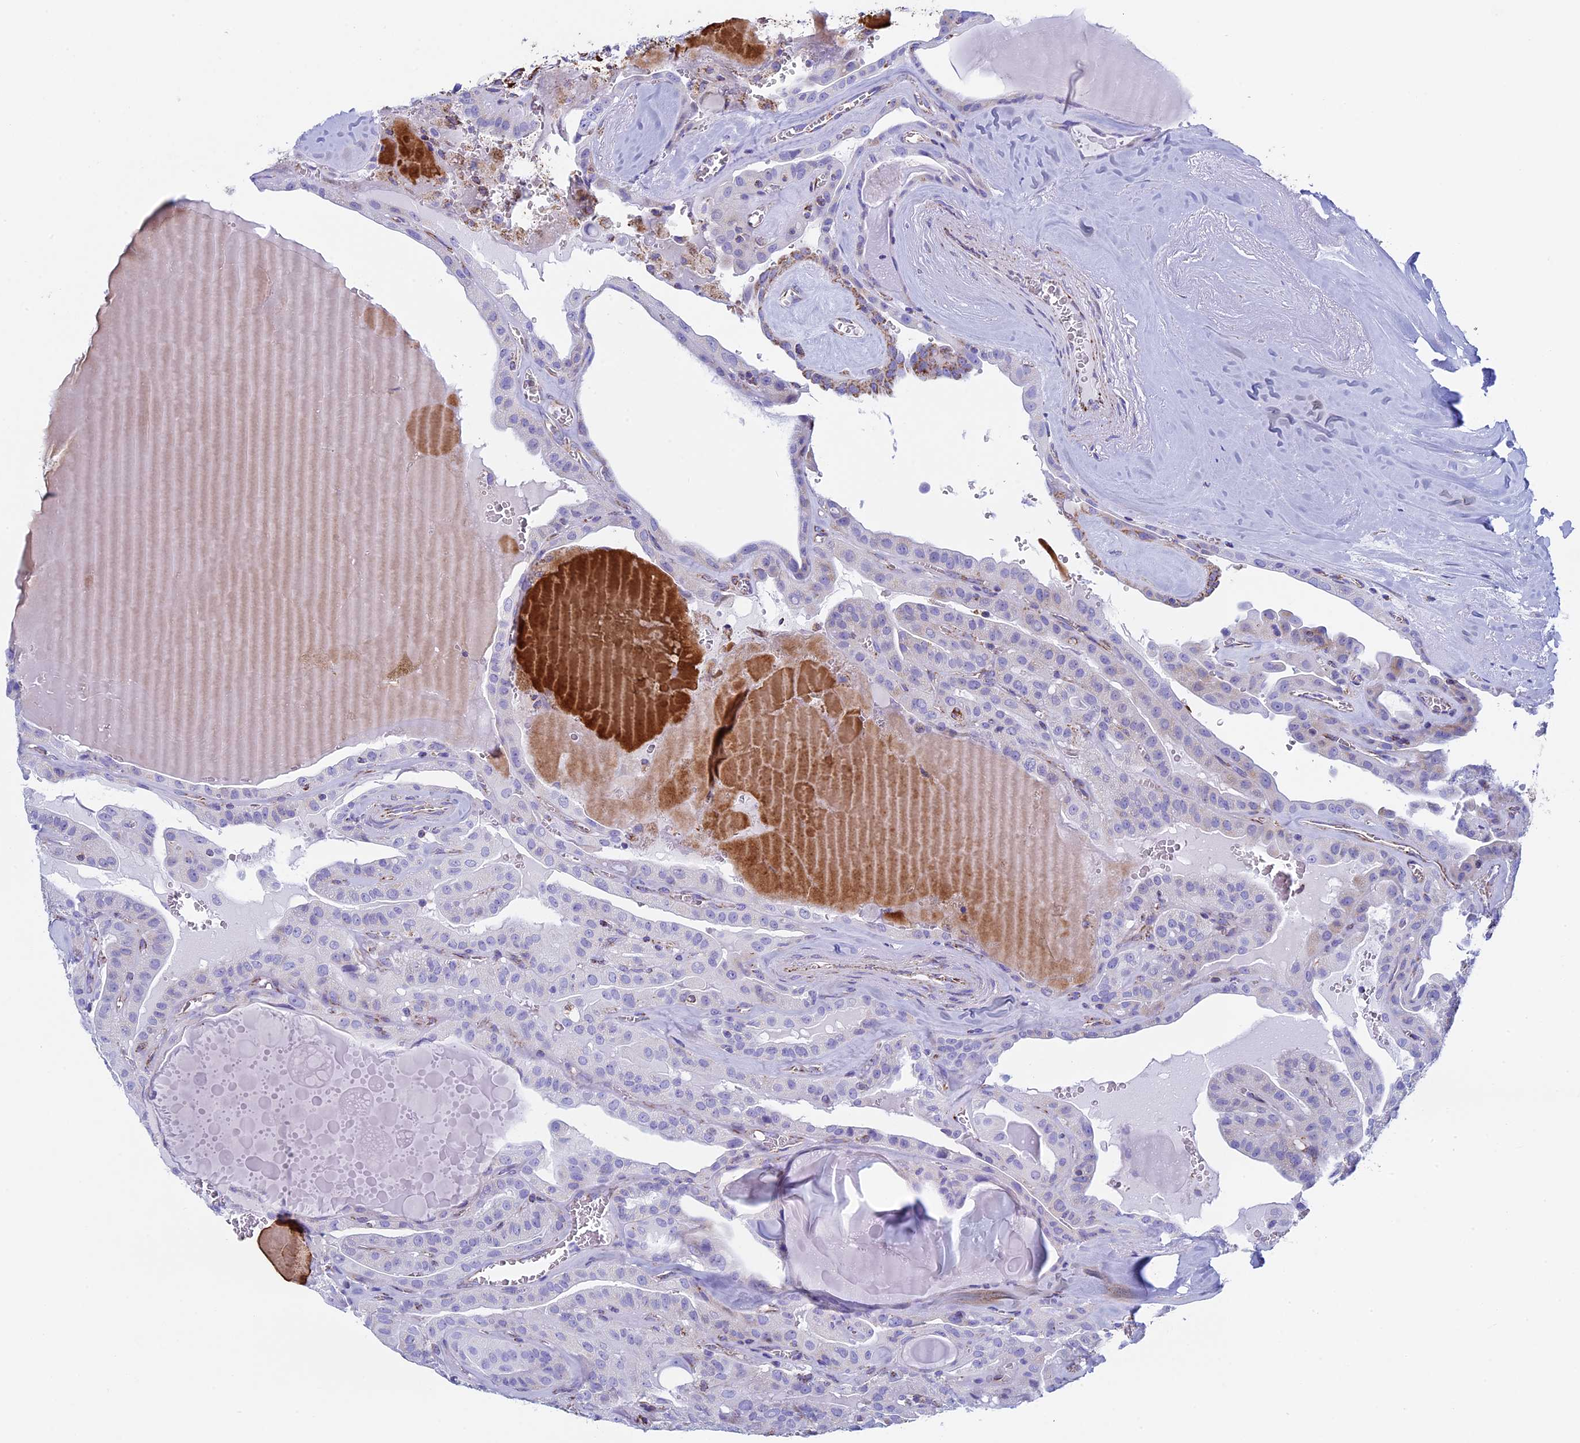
{"staining": {"intensity": "negative", "quantity": "none", "location": "none"}, "tissue": "thyroid cancer", "cell_type": "Tumor cells", "image_type": "cancer", "snomed": [{"axis": "morphology", "description": "Papillary adenocarcinoma, NOS"}, {"axis": "topography", "description": "Thyroid gland"}], "caption": "Image shows no protein staining in tumor cells of thyroid cancer tissue.", "gene": "UQCRFS1", "patient": {"sex": "male", "age": 52}}